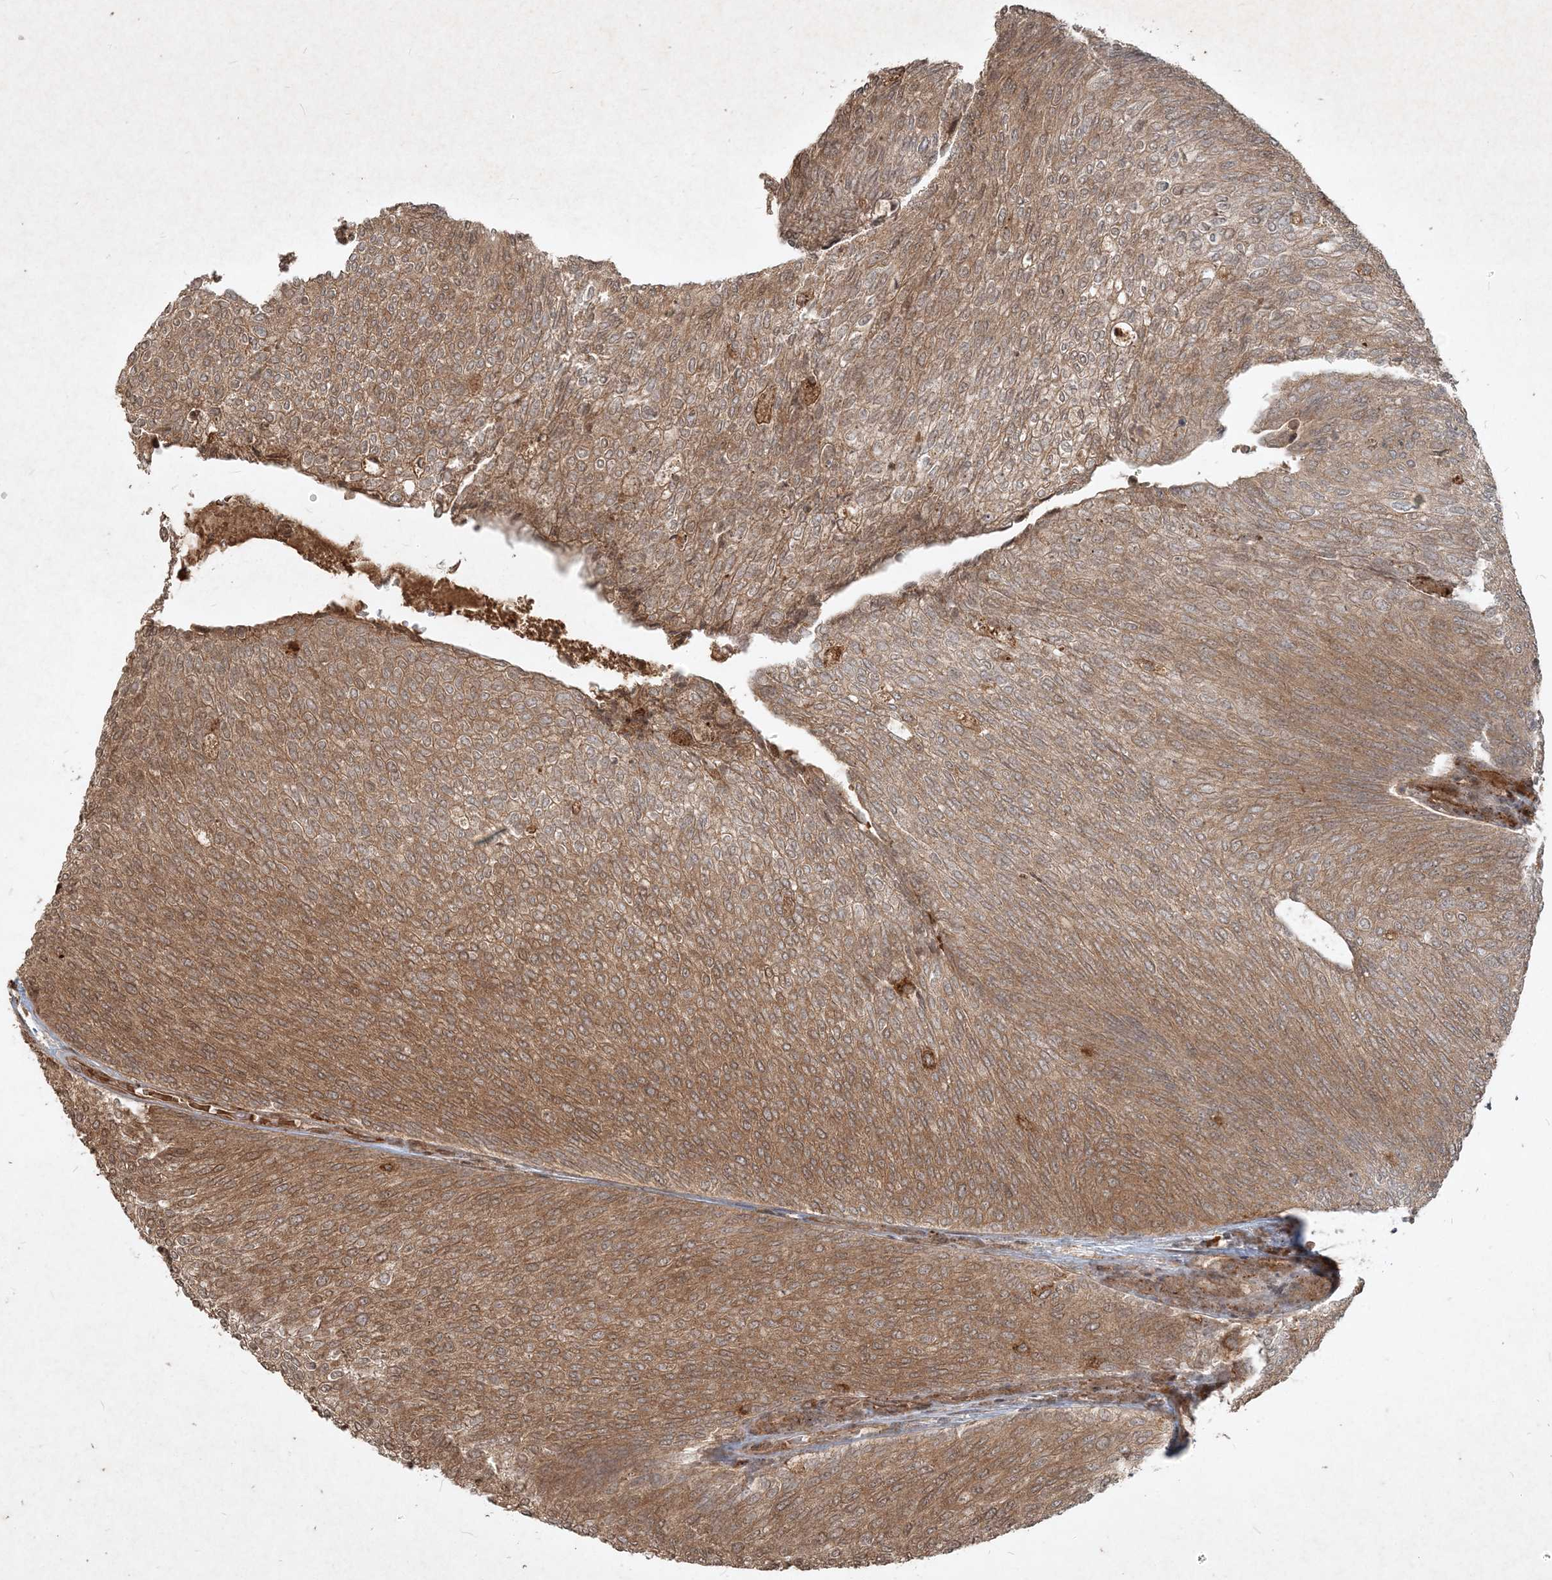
{"staining": {"intensity": "moderate", "quantity": ">75%", "location": "cytoplasmic/membranous"}, "tissue": "urothelial cancer", "cell_type": "Tumor cells", "image_type": "cancer", "snomed": [{"axis": "morphology", "description": "Urothelial carcinoma, Low grade"}, {"axis": "topography", "description": "Urinary bladder"}], "caption": "Immunohistochemistry histopathology image of neoplastic tissue: human urothelial cancer stained using immunohistochemistry (IHC) exhibits medium levels of moderate protein expression localized specifically in the cytoplasmic/membranous of tumor cells, appearing as a cytoplasmic/membranous brown color.", "gene": "NARS1", "patient": {"sex": "female", "age": 79}}